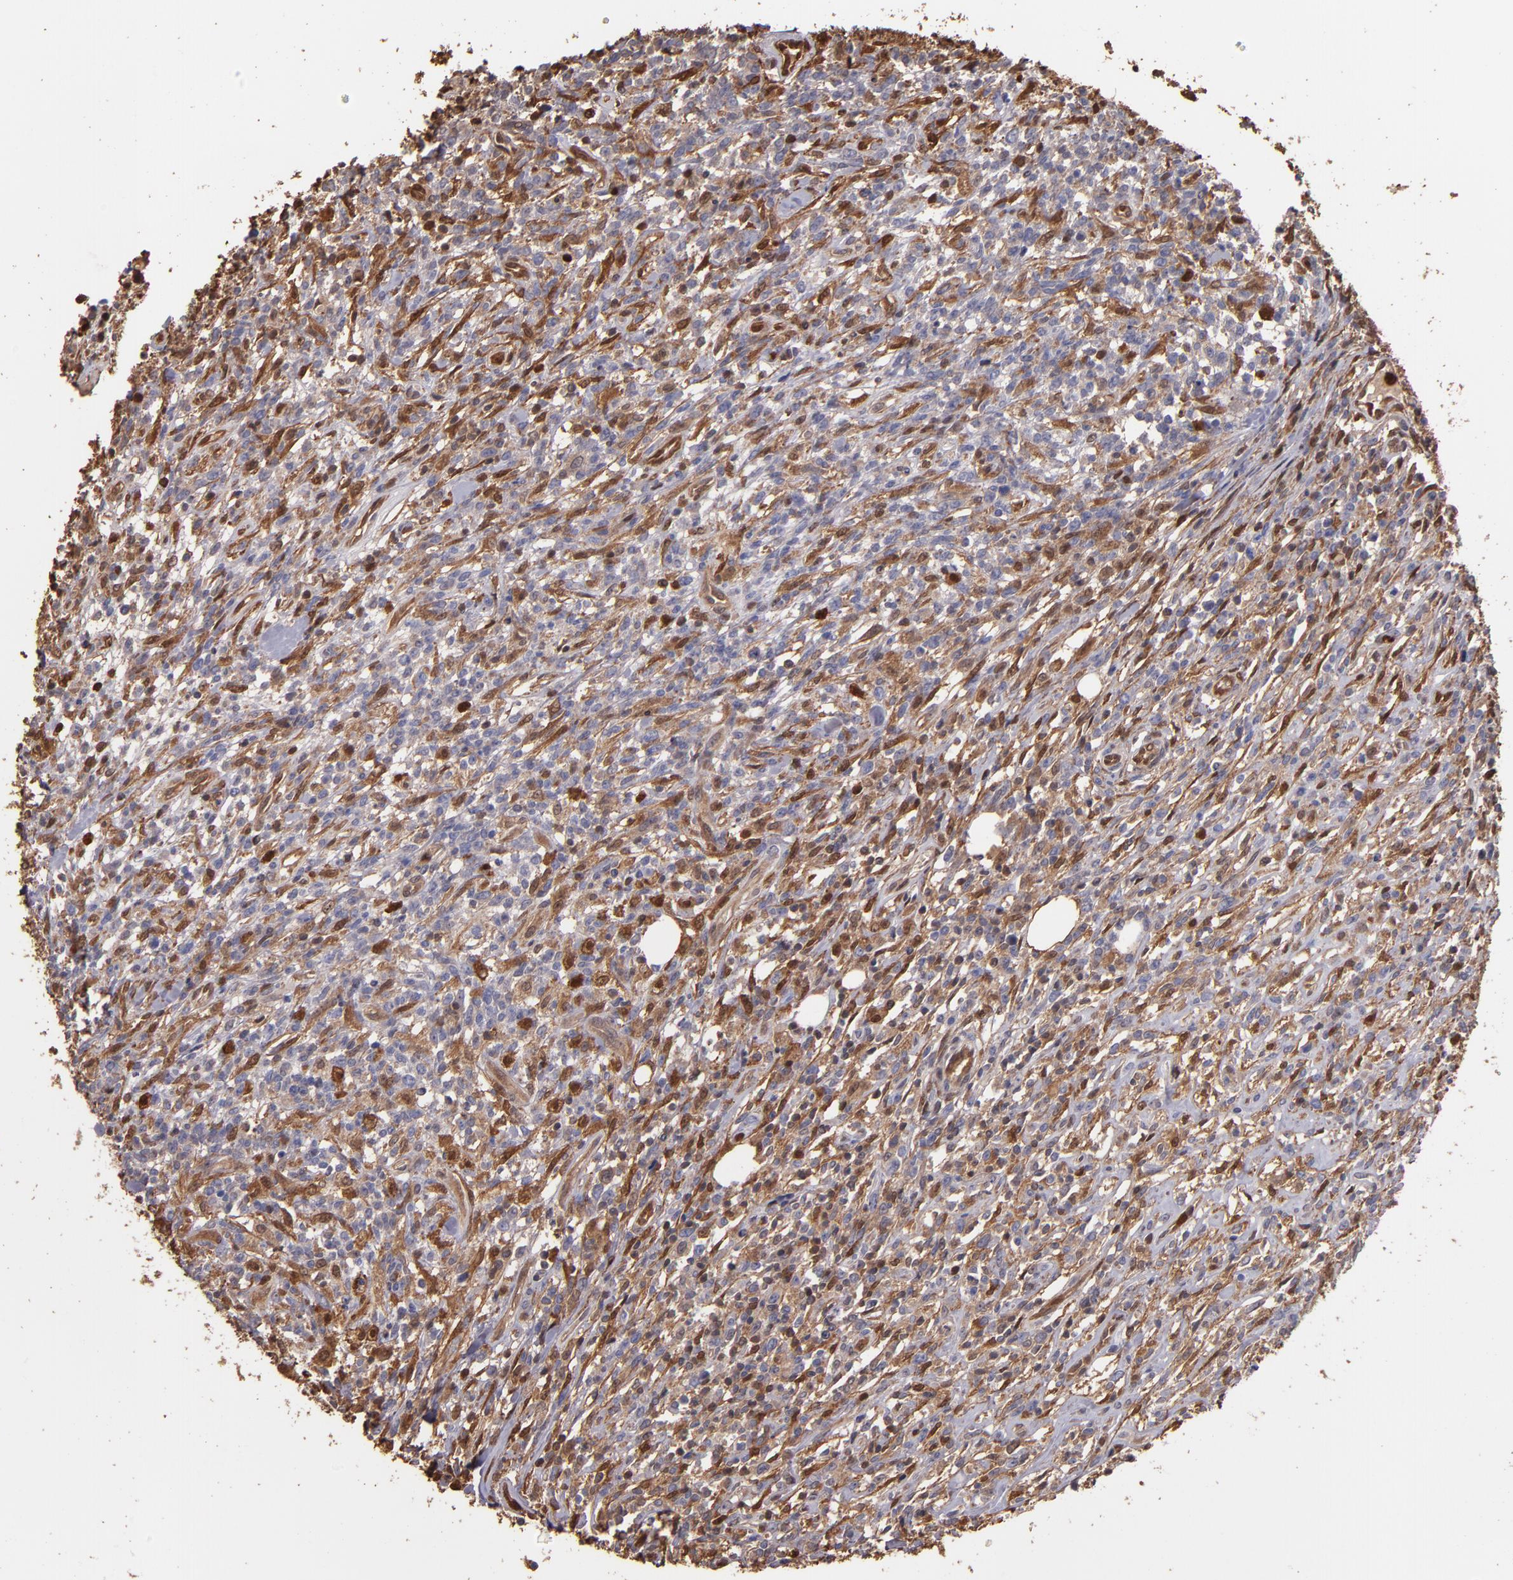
{"staining": {"intensity": "strong", "quantity": ">75%", "location": "cytoplasmic/membranous,nuclear"}, "tissue": "lymphoma", "cell_type": "Tumor cells", "image_type": "cancer", "snomed": [{"axis": "morphology", "description": "Malignant lymphoma, non-Hodgkin's type, High grade"}, {"axis": "topography", "description": "Lymph node"}], "caption": "High-magnification brightfield microscopy of lymphoma stained with DAB (3,3'-diaminobenzidine) (brown) and counterstained with hematoxylin (blue). tumor cells exhibit strong cytoplasmic/membranous and nuclear expression is present in approximately>75% of cells. The staining was performed using DAB (3,3'-diaminobenzidine) to visualize the protein expression in brown, while the nuclei were stained in blue with hematoxylin (Magnification: 20x).", "gene": "S100A6", "patient": {"sex": "female", "age": 73}}